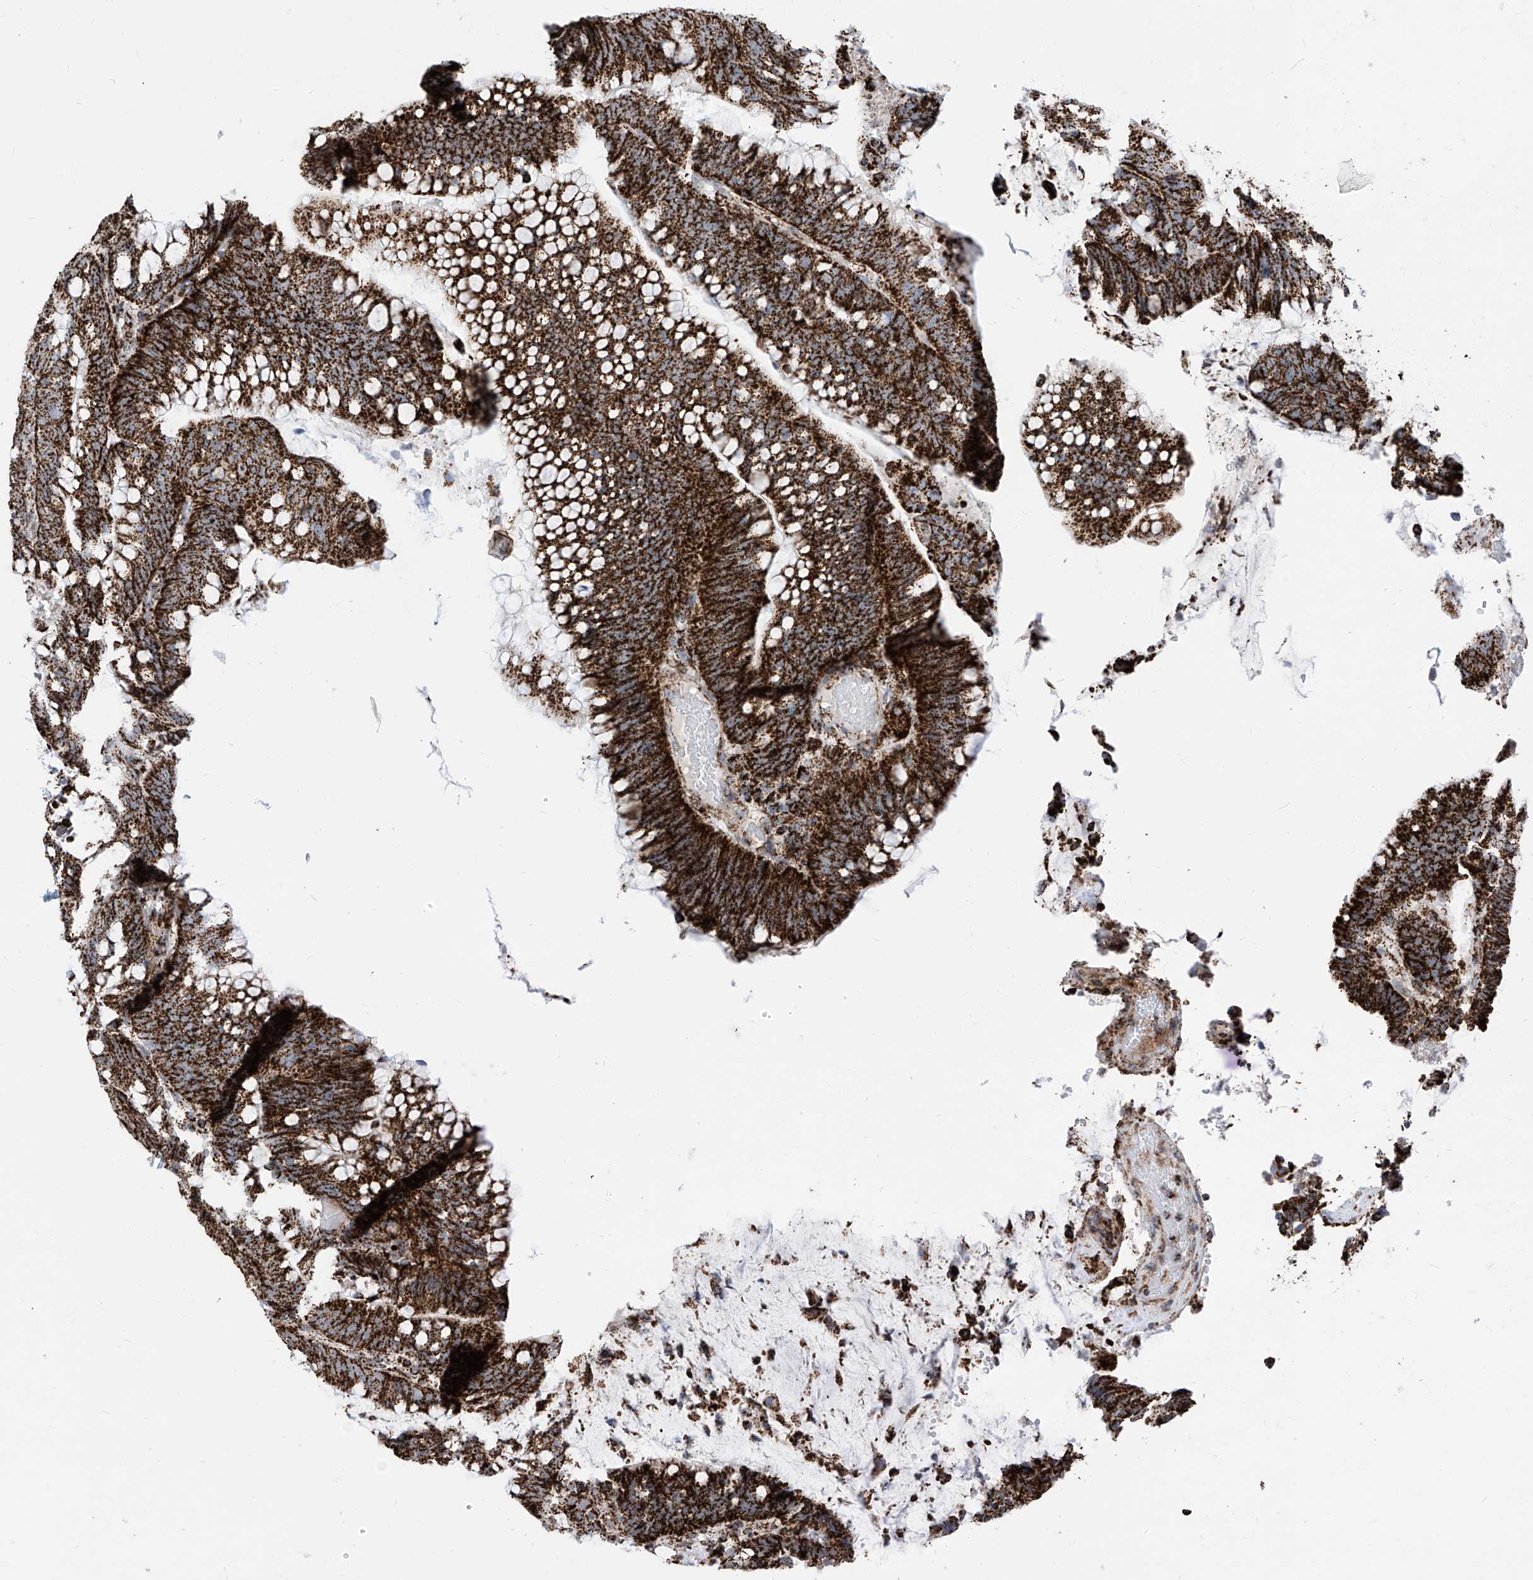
{"staining": {"intensity": "strong", "quantity": ">75%", "location": "cytoplasmic/membranous"}, "tissue": "colorectal cancer", "cell_type": "Tumor cells", "image_type": "cancer", "snomed": [{"axis": "morphology", "description": "Adenocarcinoma, NOS"}, {"axis": "topography", "description": "Colon"}], "caption": "Immunohistochemical staining of human colorectal cancer (adenocarcinoma) displays high levels of strong cytoplasmic/membranous positivity in about >75% of tumor cells. (DAB = brown stain, brightfield microscopy at high magnification).", "gene": "COX5B", "patient": {"sex": "female", "age": 66}}